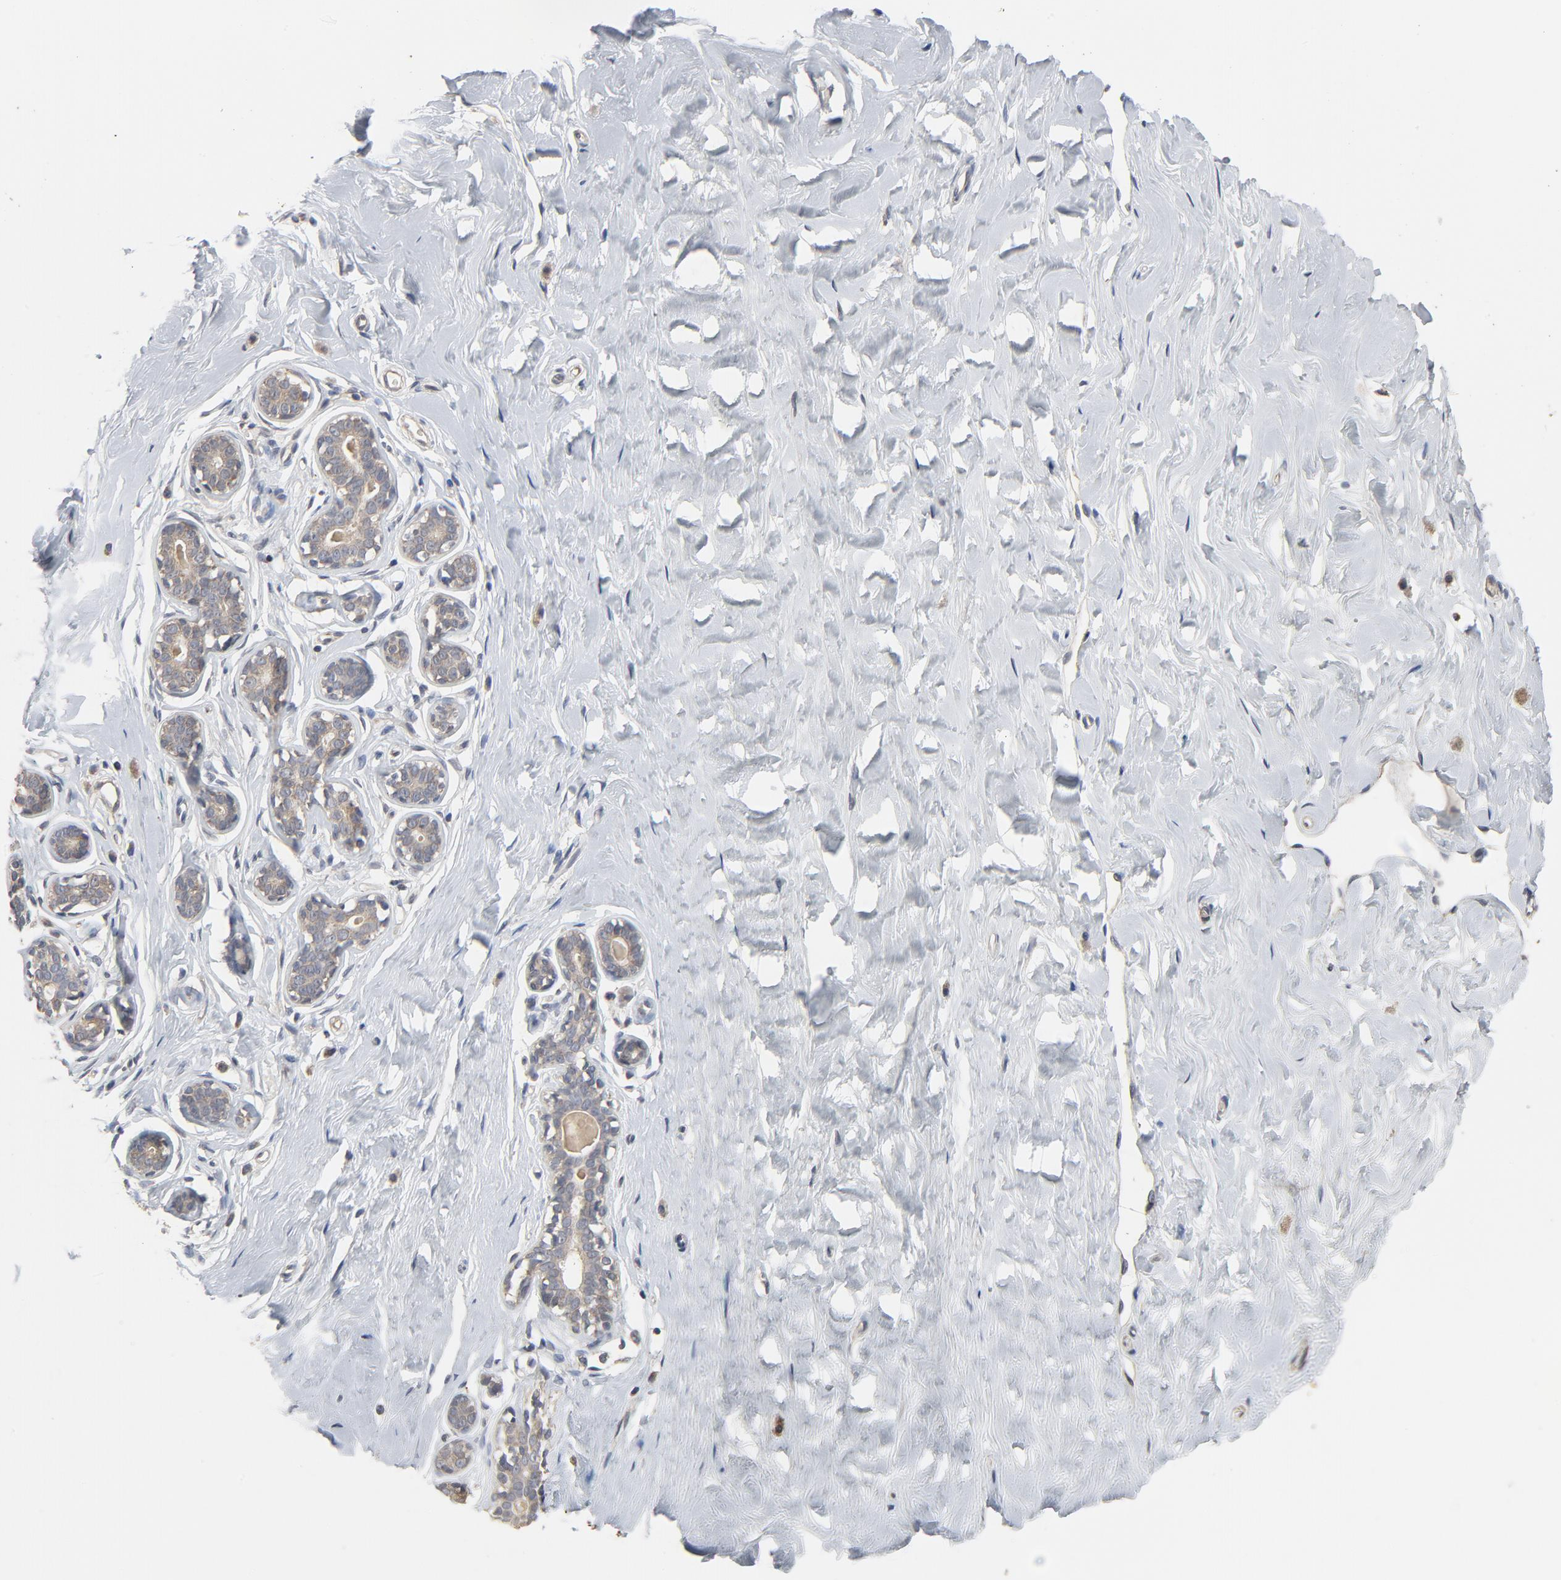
{"staining": {"intensity": "negative", "quantity": "none", "location": "none"}, "tissue": "breast", "cell_type": "Adipocytes", "image_type": "normal", "snomed": [{"axis": "morphology", "description": "Normal tissue, NOS"}, {"axis": "topography", "description": "Breast"}], "caption": "DAB immunohistochemical staining of benign human breast shows no significant expression in adipocytes.", "gene": "C14orf119", "patient": {"sex": "female", "age": 23}}